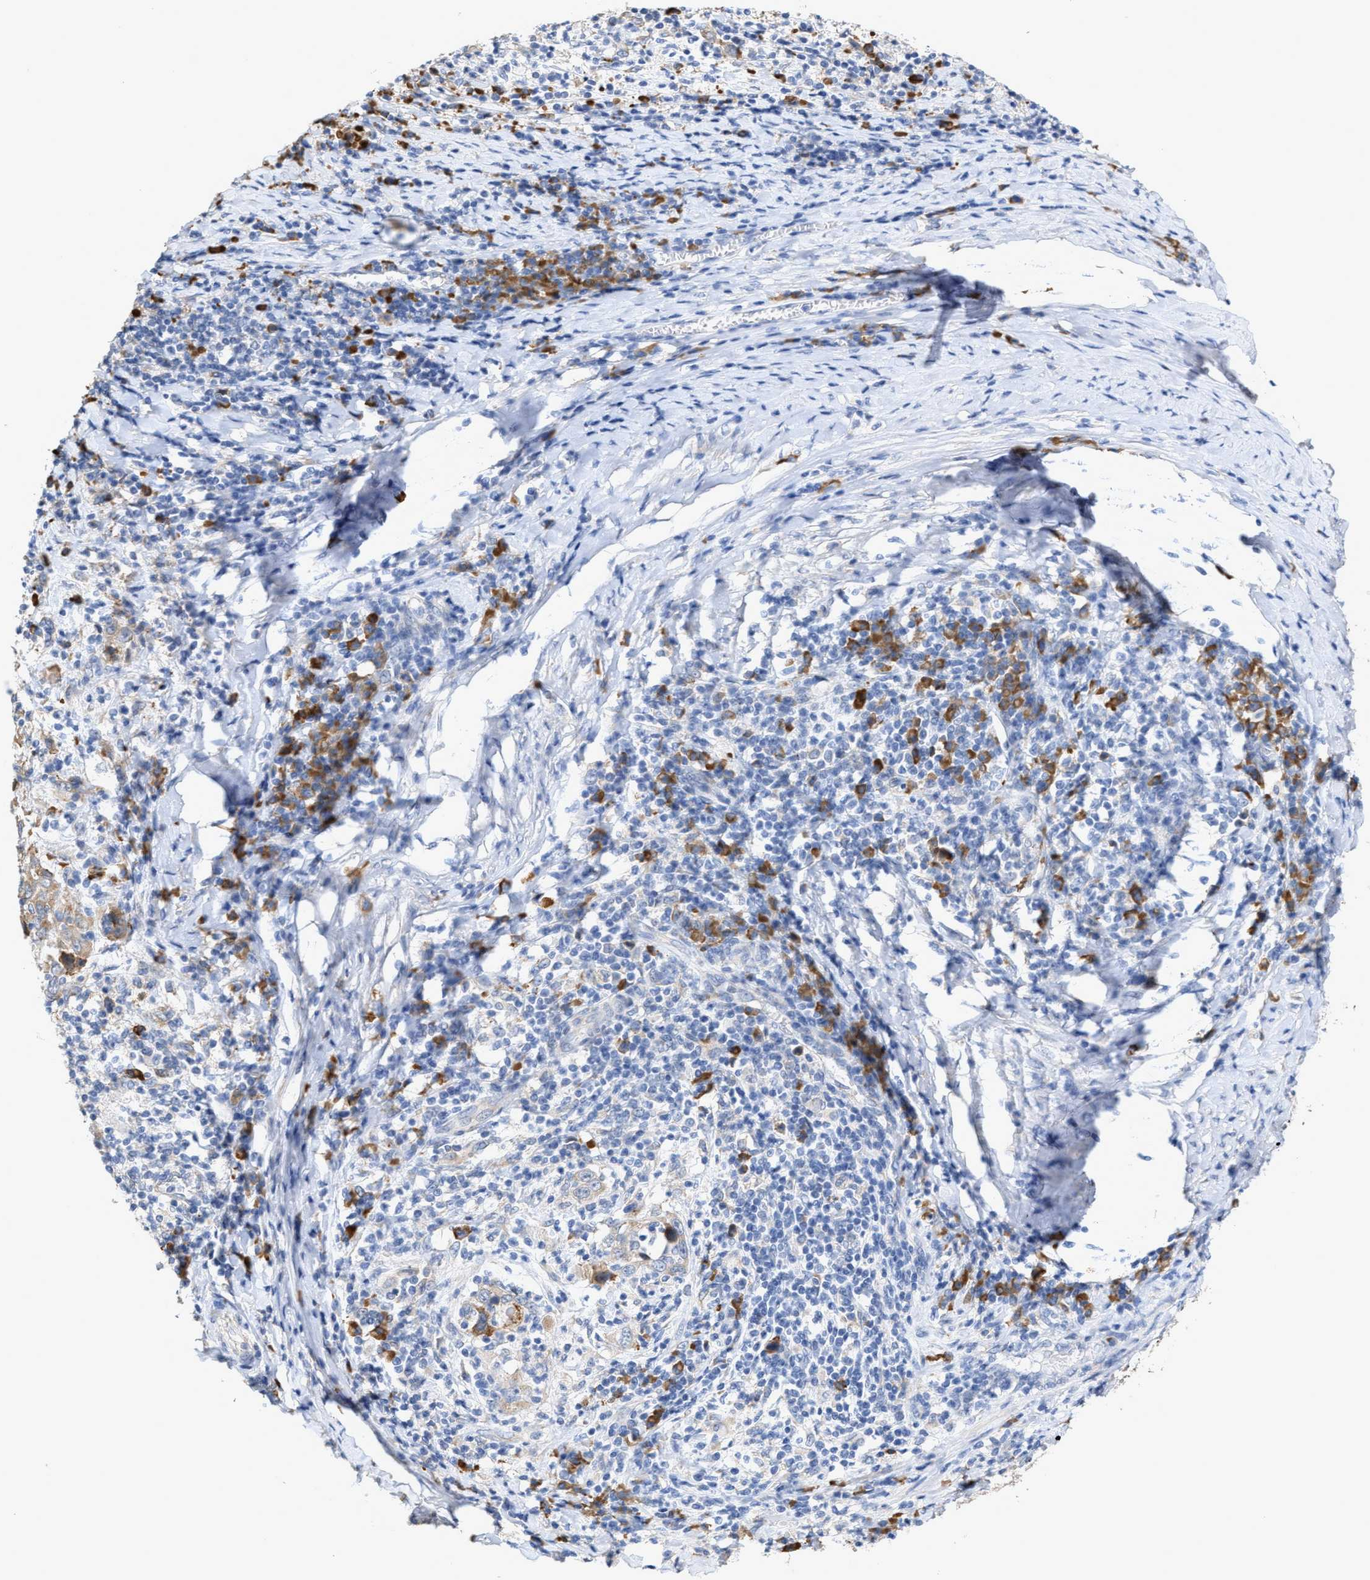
{"staining": {"intensity": "weak", "quantity": ">75%", "location": "cytoplasmic/membranous"}, "tissue": "cervical cancer", "cell_type": "Tumor cells", "image_type": "cancer", "snomed": [{"axis": "morphology", "description": "Squamous cell carcinoma, NOS"}, {"axis": "topography", "description": "Cervix"}], "caption": "A photomicrograph of human squamous cell carcinoma (cervical) stained for a protein exhibits weak cytoplasmic/membranous brown staining in tumor cells. (DAB IHC, brown staining for protein, blue staining for nuclei).", "gene": "RYR2", "patient": {"sex": "female", "age": 46}}